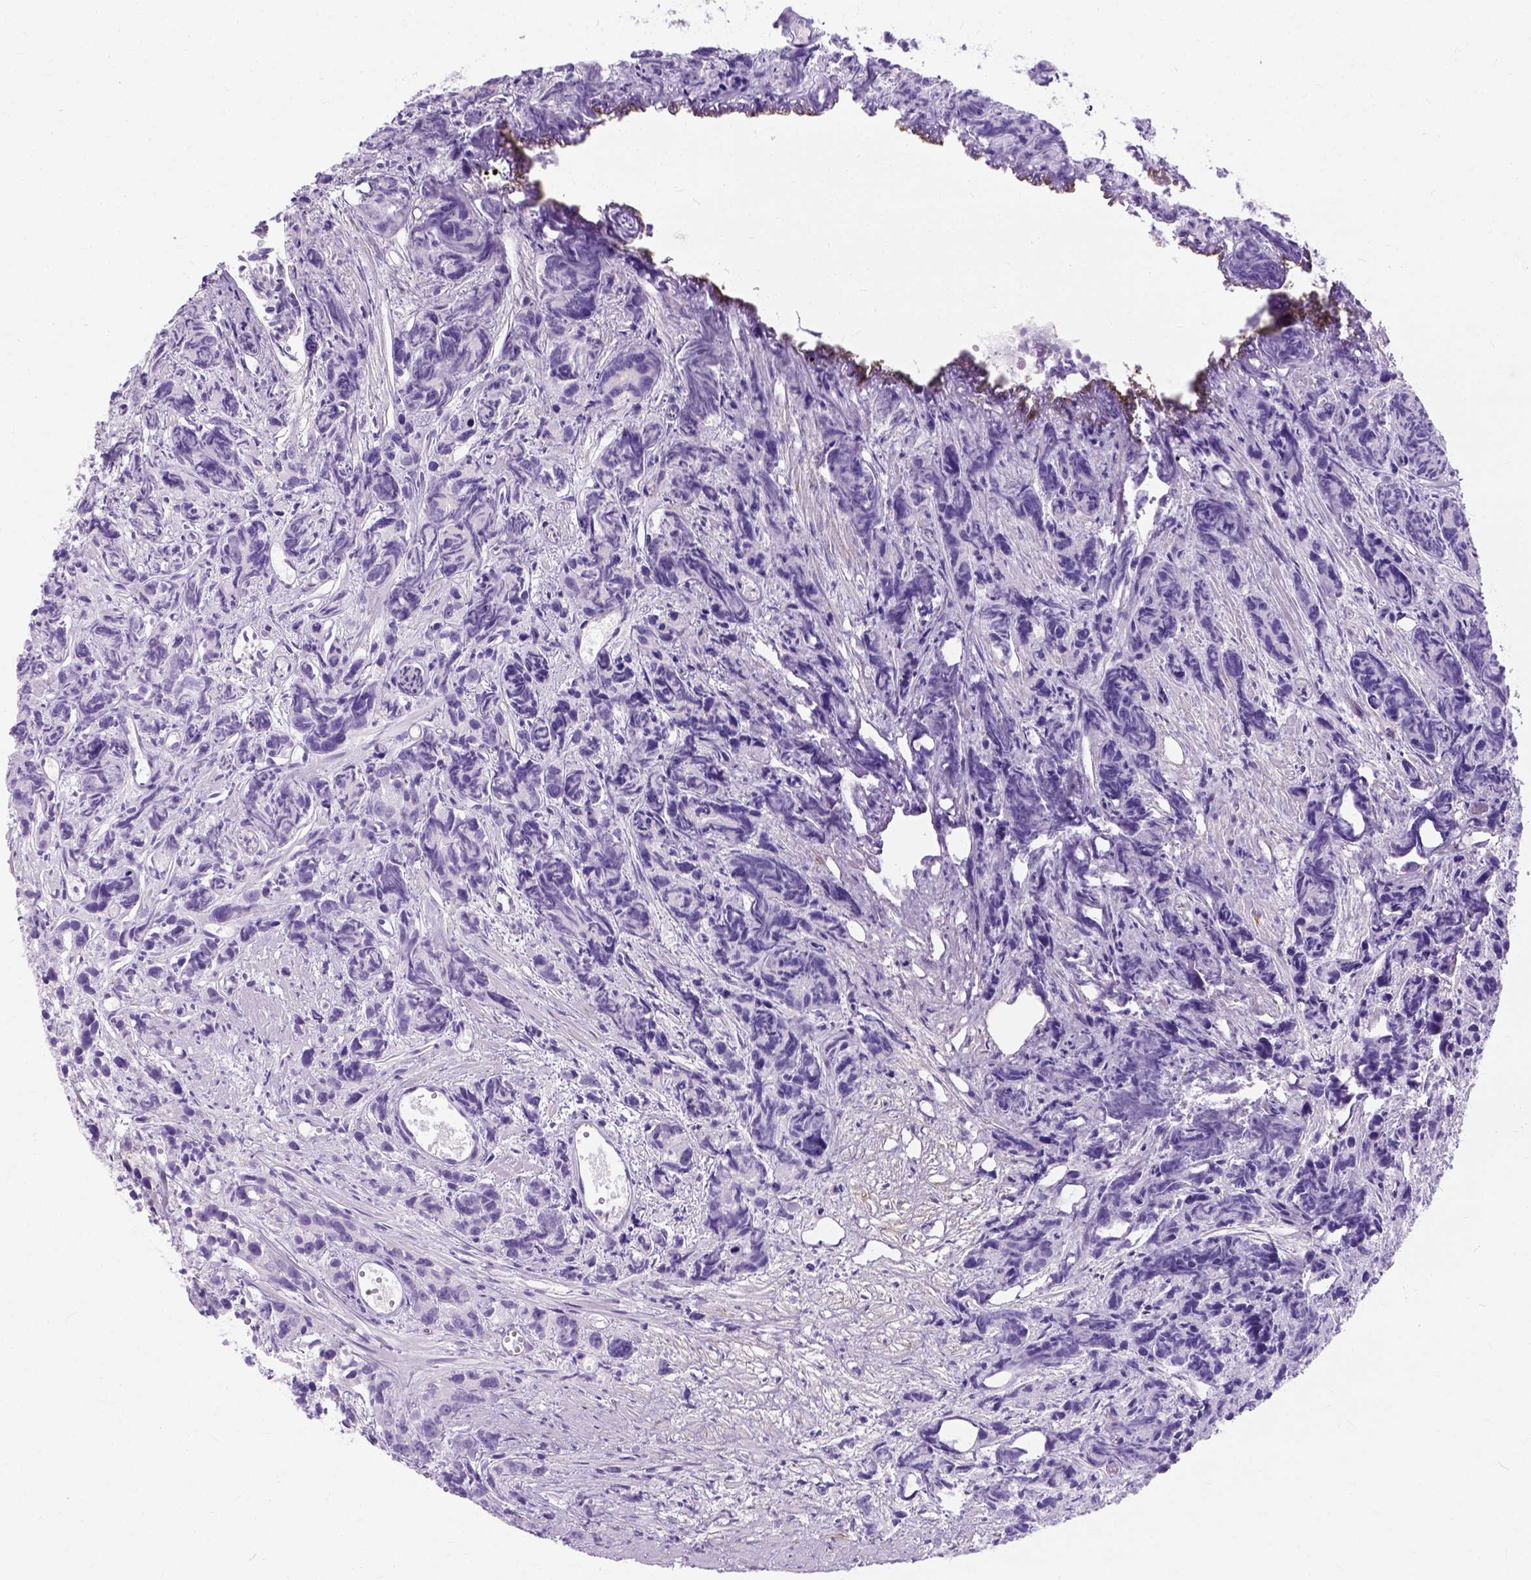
{"staining": {"intensity": "negative", "quantity": "none", "location": "none"}, "tissue": "prostate cancer", "cell_type": "Tumor cells", "image_type": "cancer", "snomed": [{"axis": "morphology", "description": "Adenocarcinoma, High grade"}, {"axis": "topography", "description": "Prostate"}], "caption": "A photomicrograph of prostate cancer stained for a protein demonstrates no brown staining in tumor cells.", "gene": "MYH15", "patient": {"sex": "male", "age": 77}}